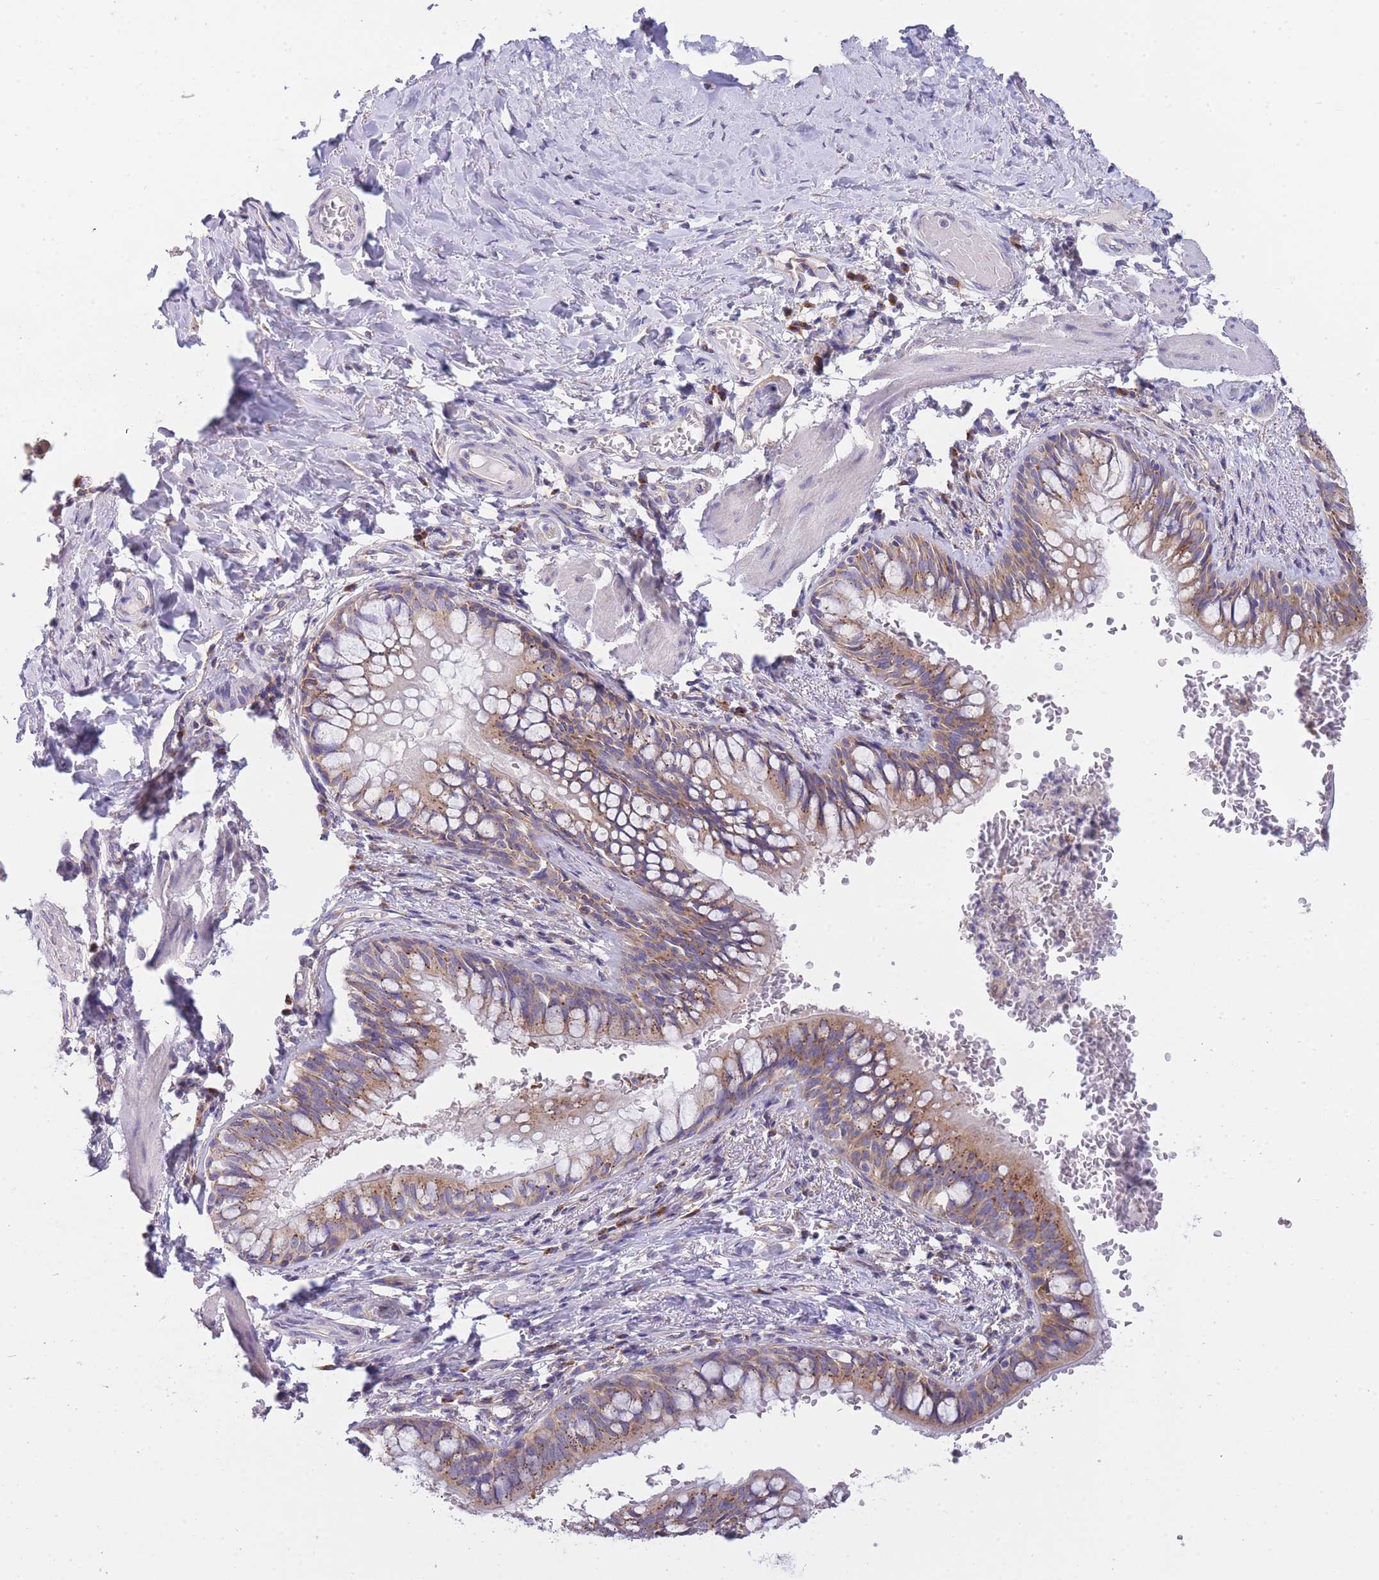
{"staining": {"intensity": "moderate", "quantity": ">75%", "location": "cytoplasmic/membranous"}, "tissue": "bronchus", "cell_type": "Respiratory epithelial cells", "image_type": "normal", "snomed": [{"axis": "morphology", "description": "Normal tissue, NOS"}, {"axis": "topography", "description": "Cartilage tissue"}, {"axis": "topography", "description": "Bronchus"}], "caption": "Protein staining of benign bronchus exhibits moderate cytoplasmic/membranous expression in about >75% of respiratory epithelial cells.", "gene": "COPG1", "patient": {"sex": "female", "age": 36}}